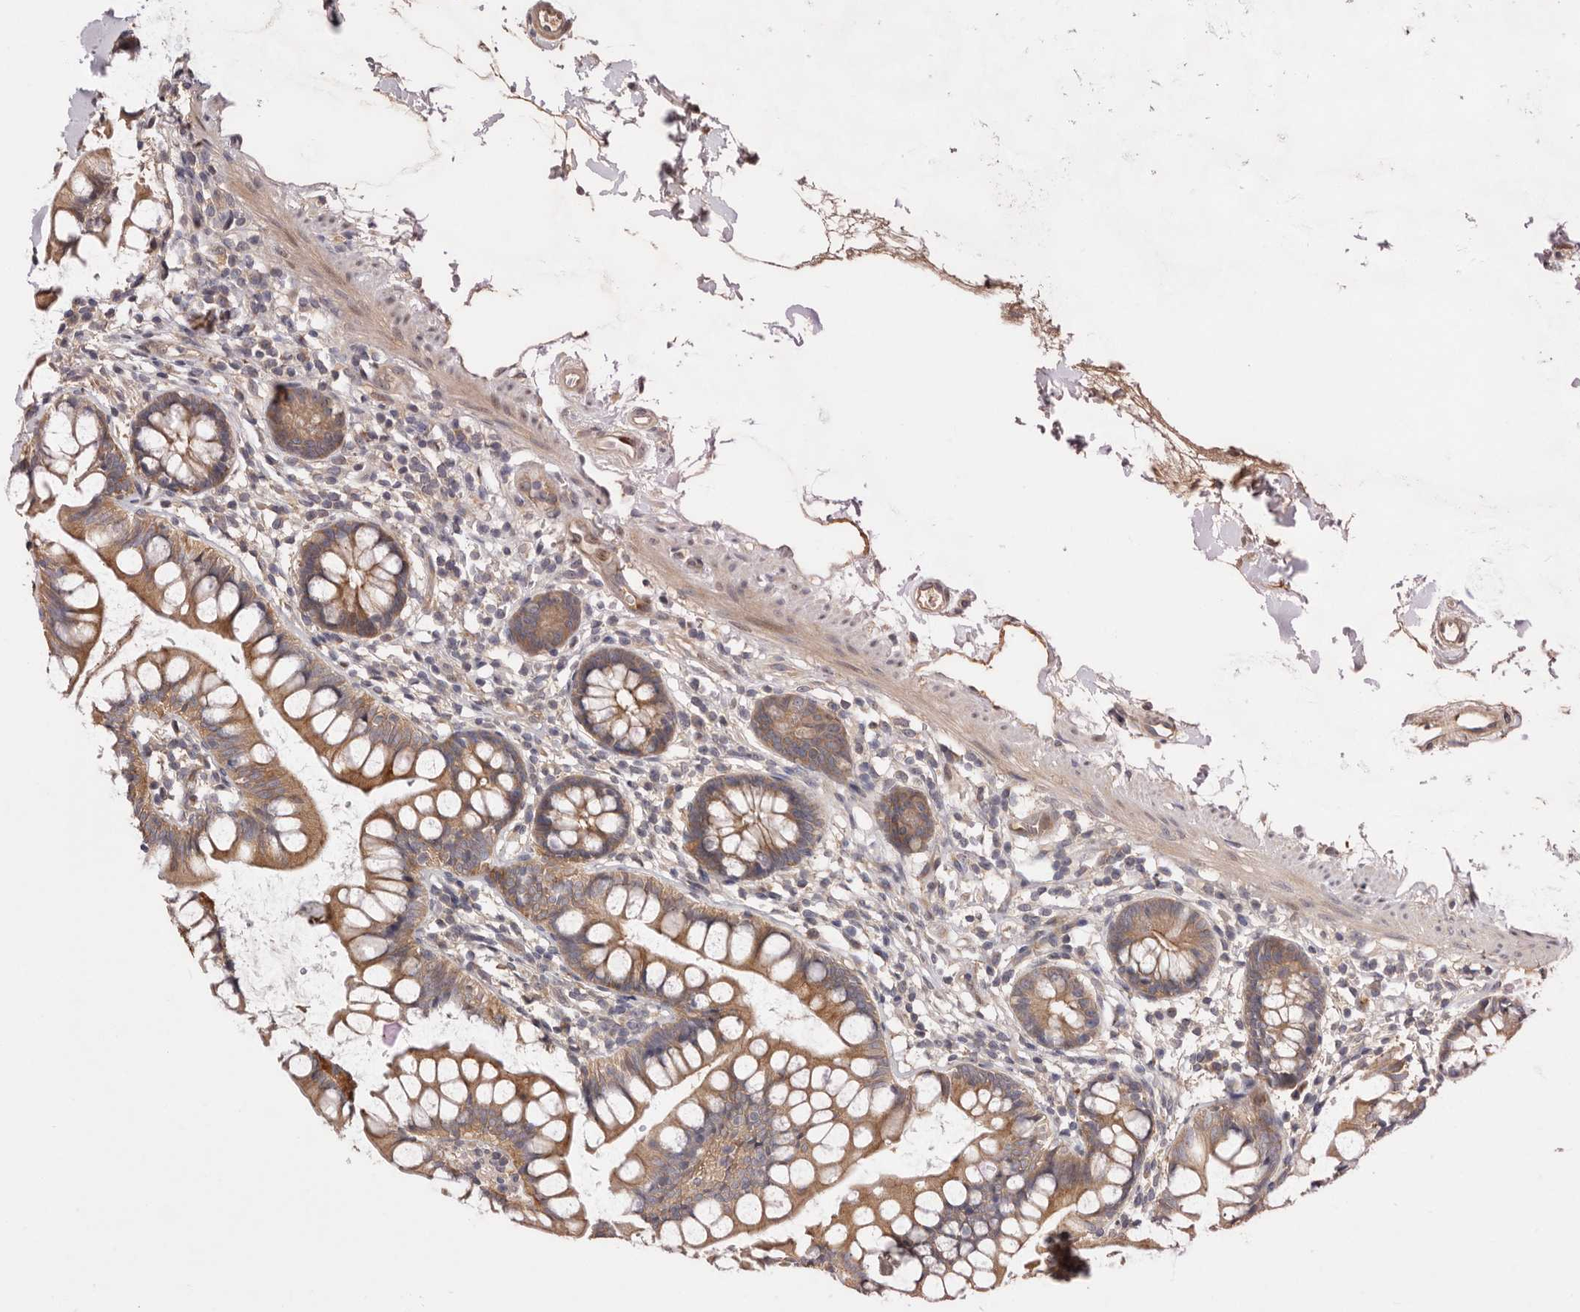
{"staining": {"intensity": "moderate", "quantity": ">75%", "location": "cytoplasmic/membranous"}, "tissue": "small intestine", "cell_type": "Glandular cells", "image_type": "normal", "snomed": [{"axis": "morphology", "description": "Normal tissue, NOS"}, {"axis": "topography", "description": "Small intestine"}], "caption": "An image of small intestine stained for a protein displays moderate cytoplasmic/membranous brown staining in glandular cells. Immunohistochemistry stains the protein in brown and the nuclei are stained blue.", "gene": "DOP1A", "patient": {"sex": "female", "age": 84}}